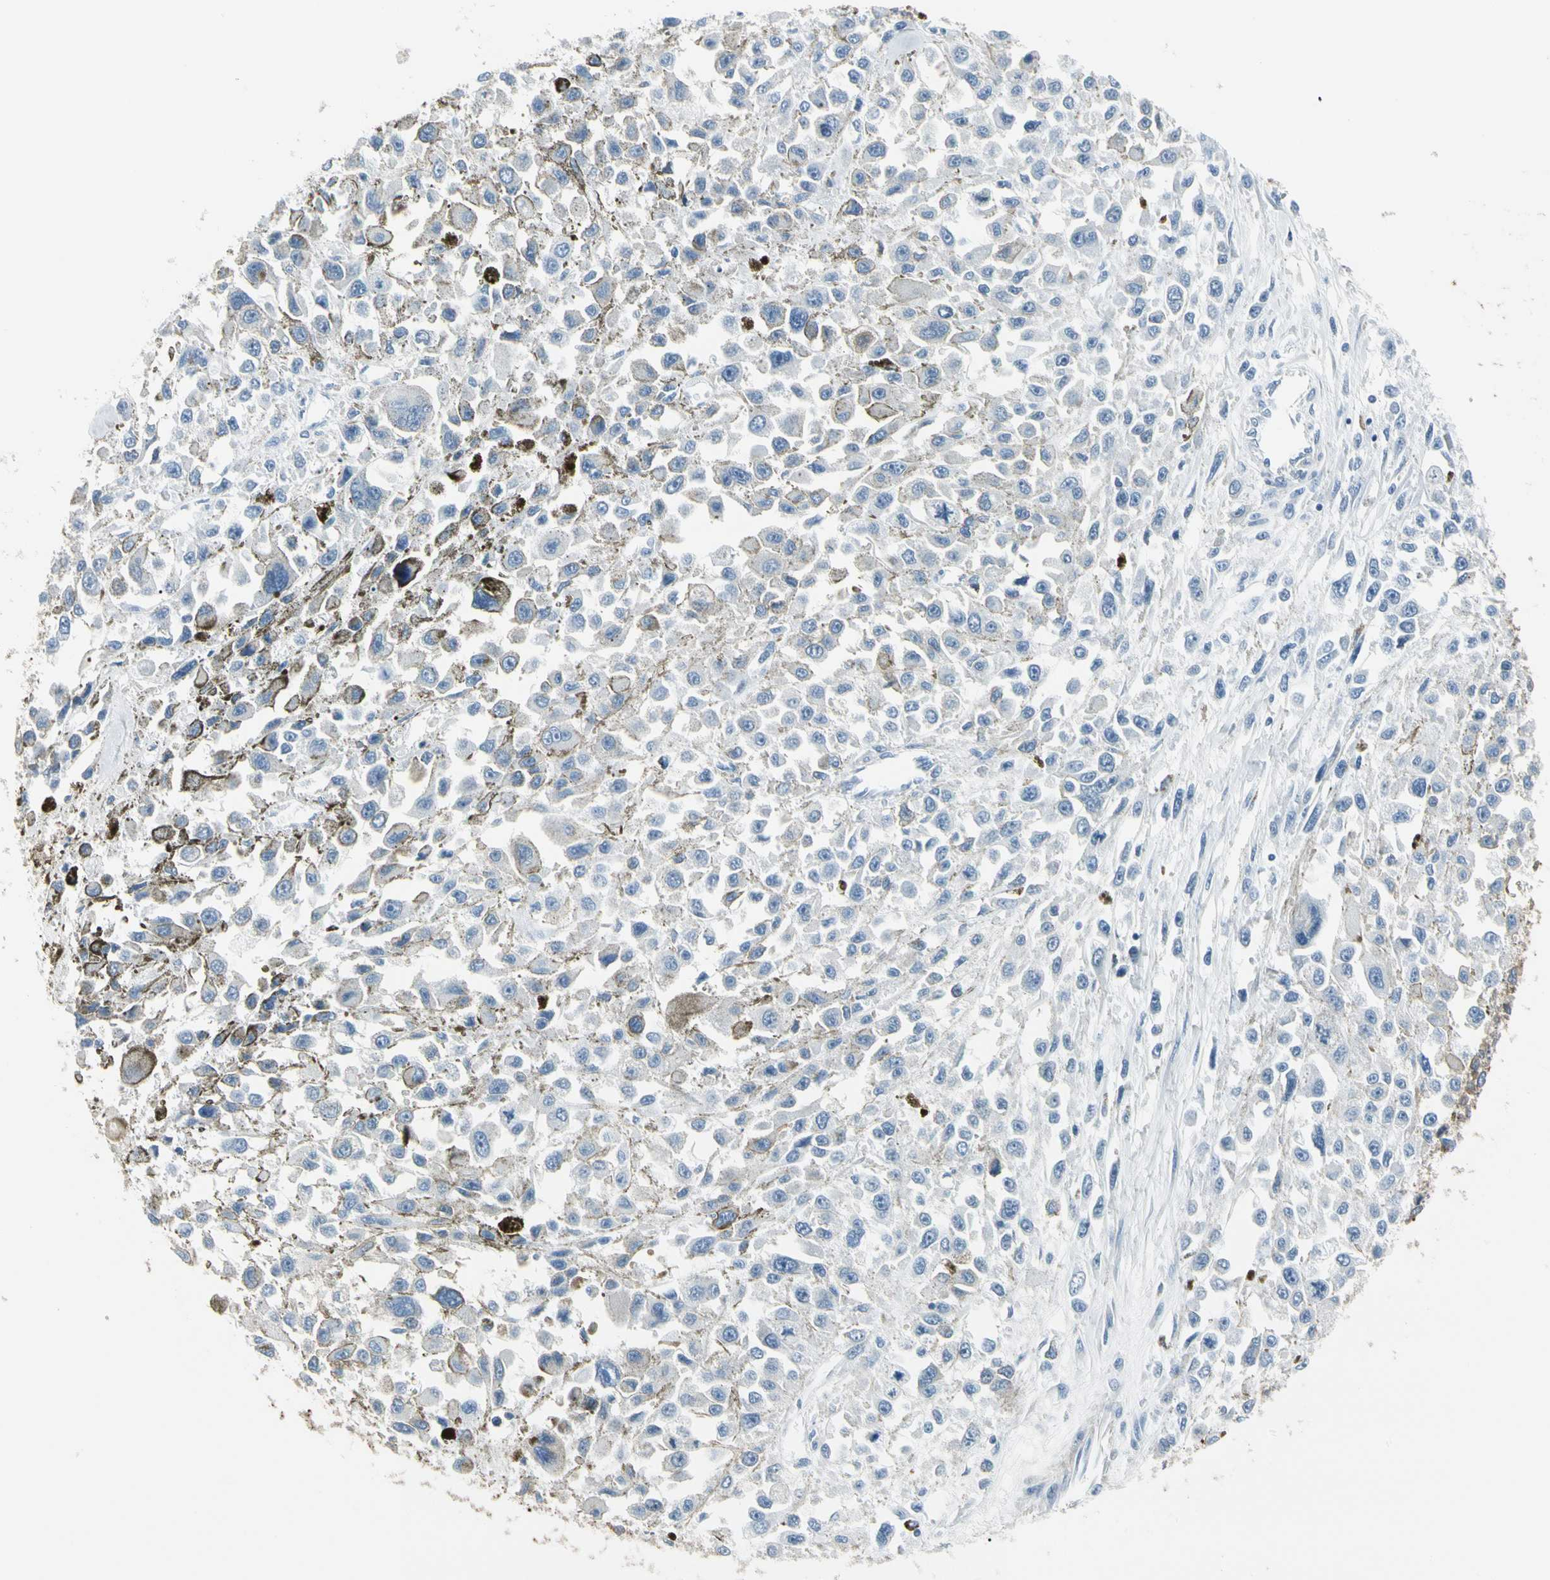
{"staining": {"intensity": "negative", "quantity": "none", "location": "none"}, "tissue": "melanoma", "cell_type": "Tumor cells", "image_type": "cancer", "snomed": [{"axis": "morphology", "description": "Malignant melanoma, Metastatic site"}, {"axis": "topography", "description": "Lymph node"}], "caption": "The photomicrograph displays no significant positivity in tumor cells of melanoma.", "gene": "PIGR", "patient": {"sex": "male", "age": 59}}